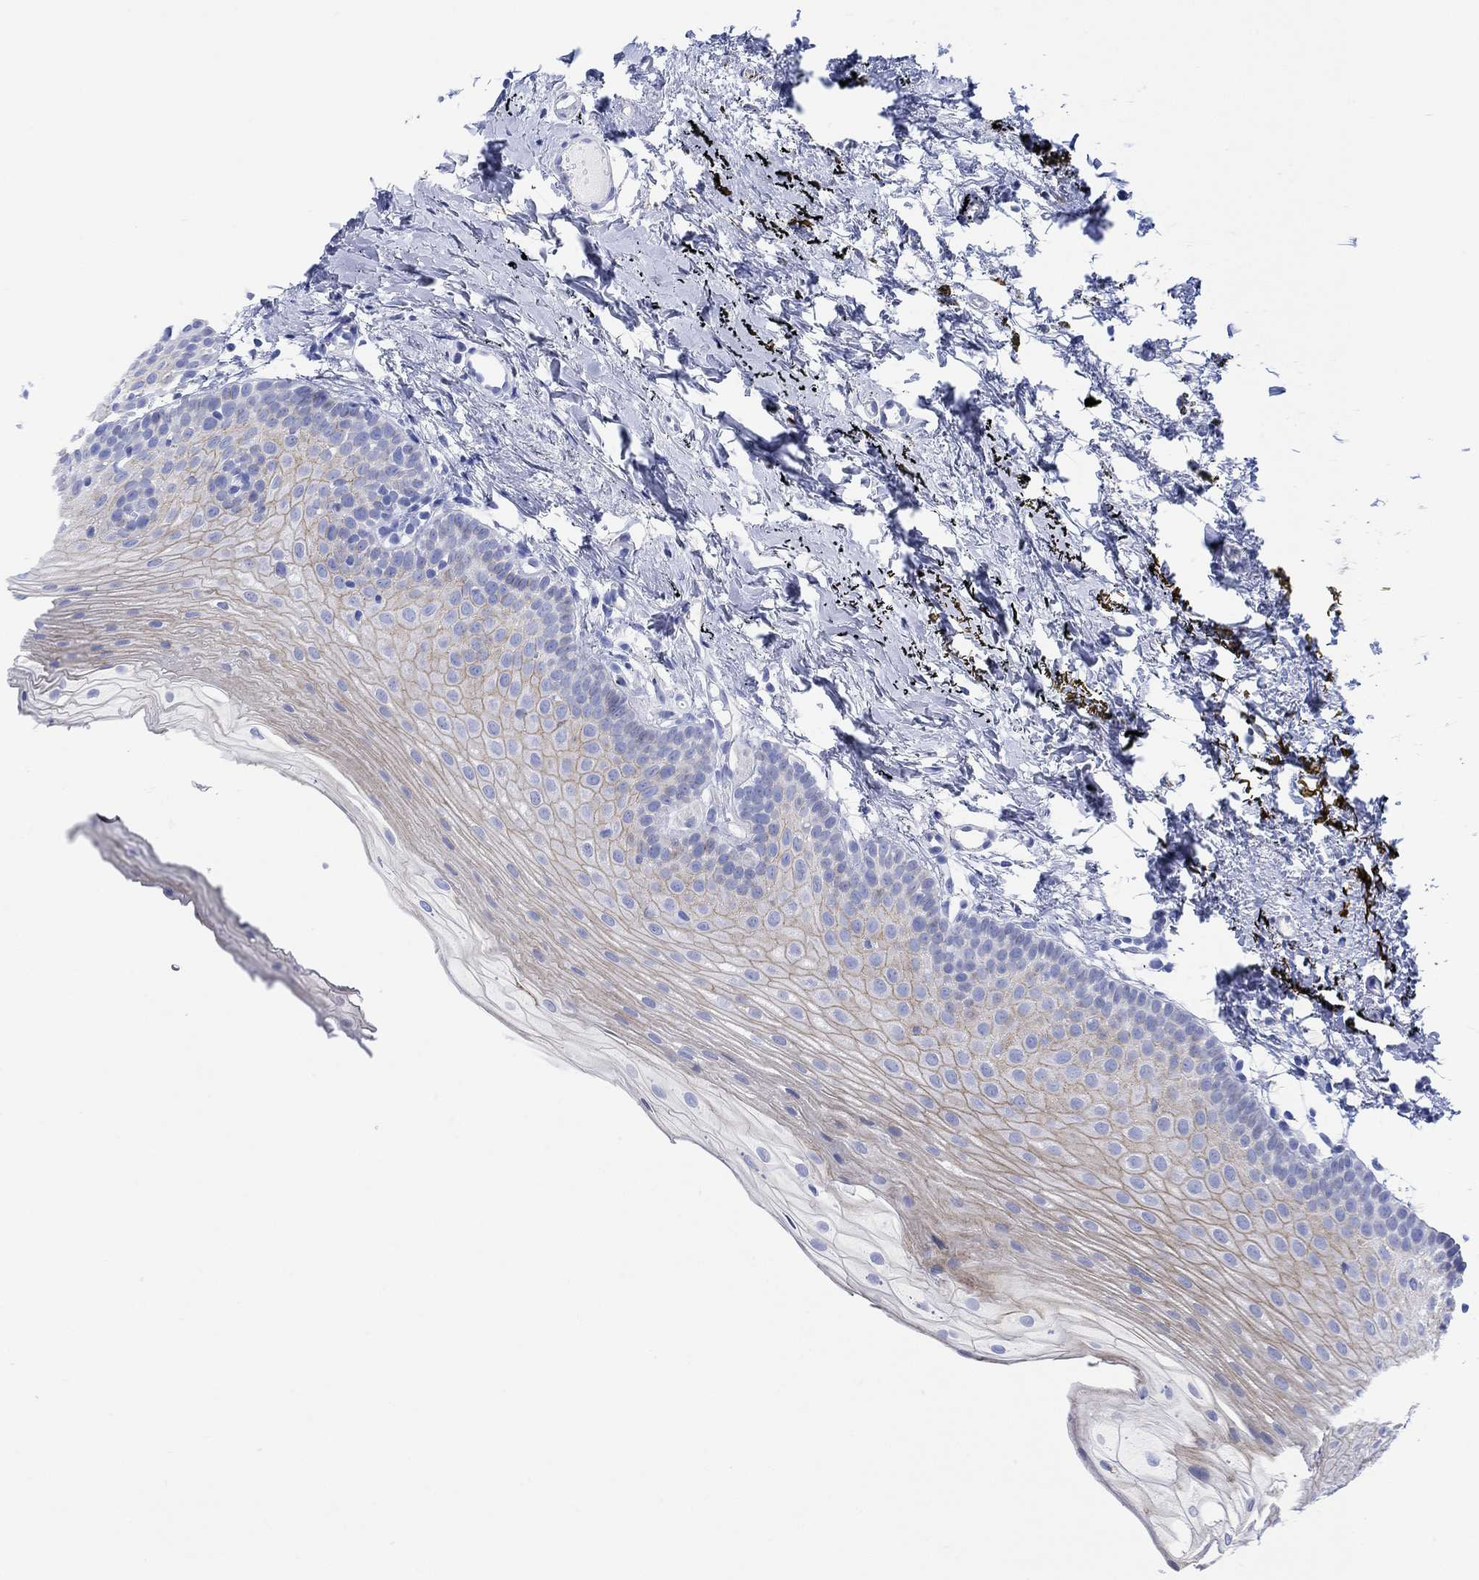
{"staining": {"intensity": "moderate", "quantity": "<25%", "location": "cytoplasmic/membranous"}, "tissue": "oral mucosa", "cell_type": "Squamous epithelial cells", "image_type": "normal", "snomed": [{"axis": "morphology", "description": "Normal tissue, NOS"}, {"axis": "topography", "description": "Oral tissue"}], "caption": "Oral mucosa stained with a brown dye shows moderate cytoplasmic/membranous positive expression in about <25% of squamous epithelial cells.", "gene": "MYL1", "patient": {"sex": "female", "age": 57}}